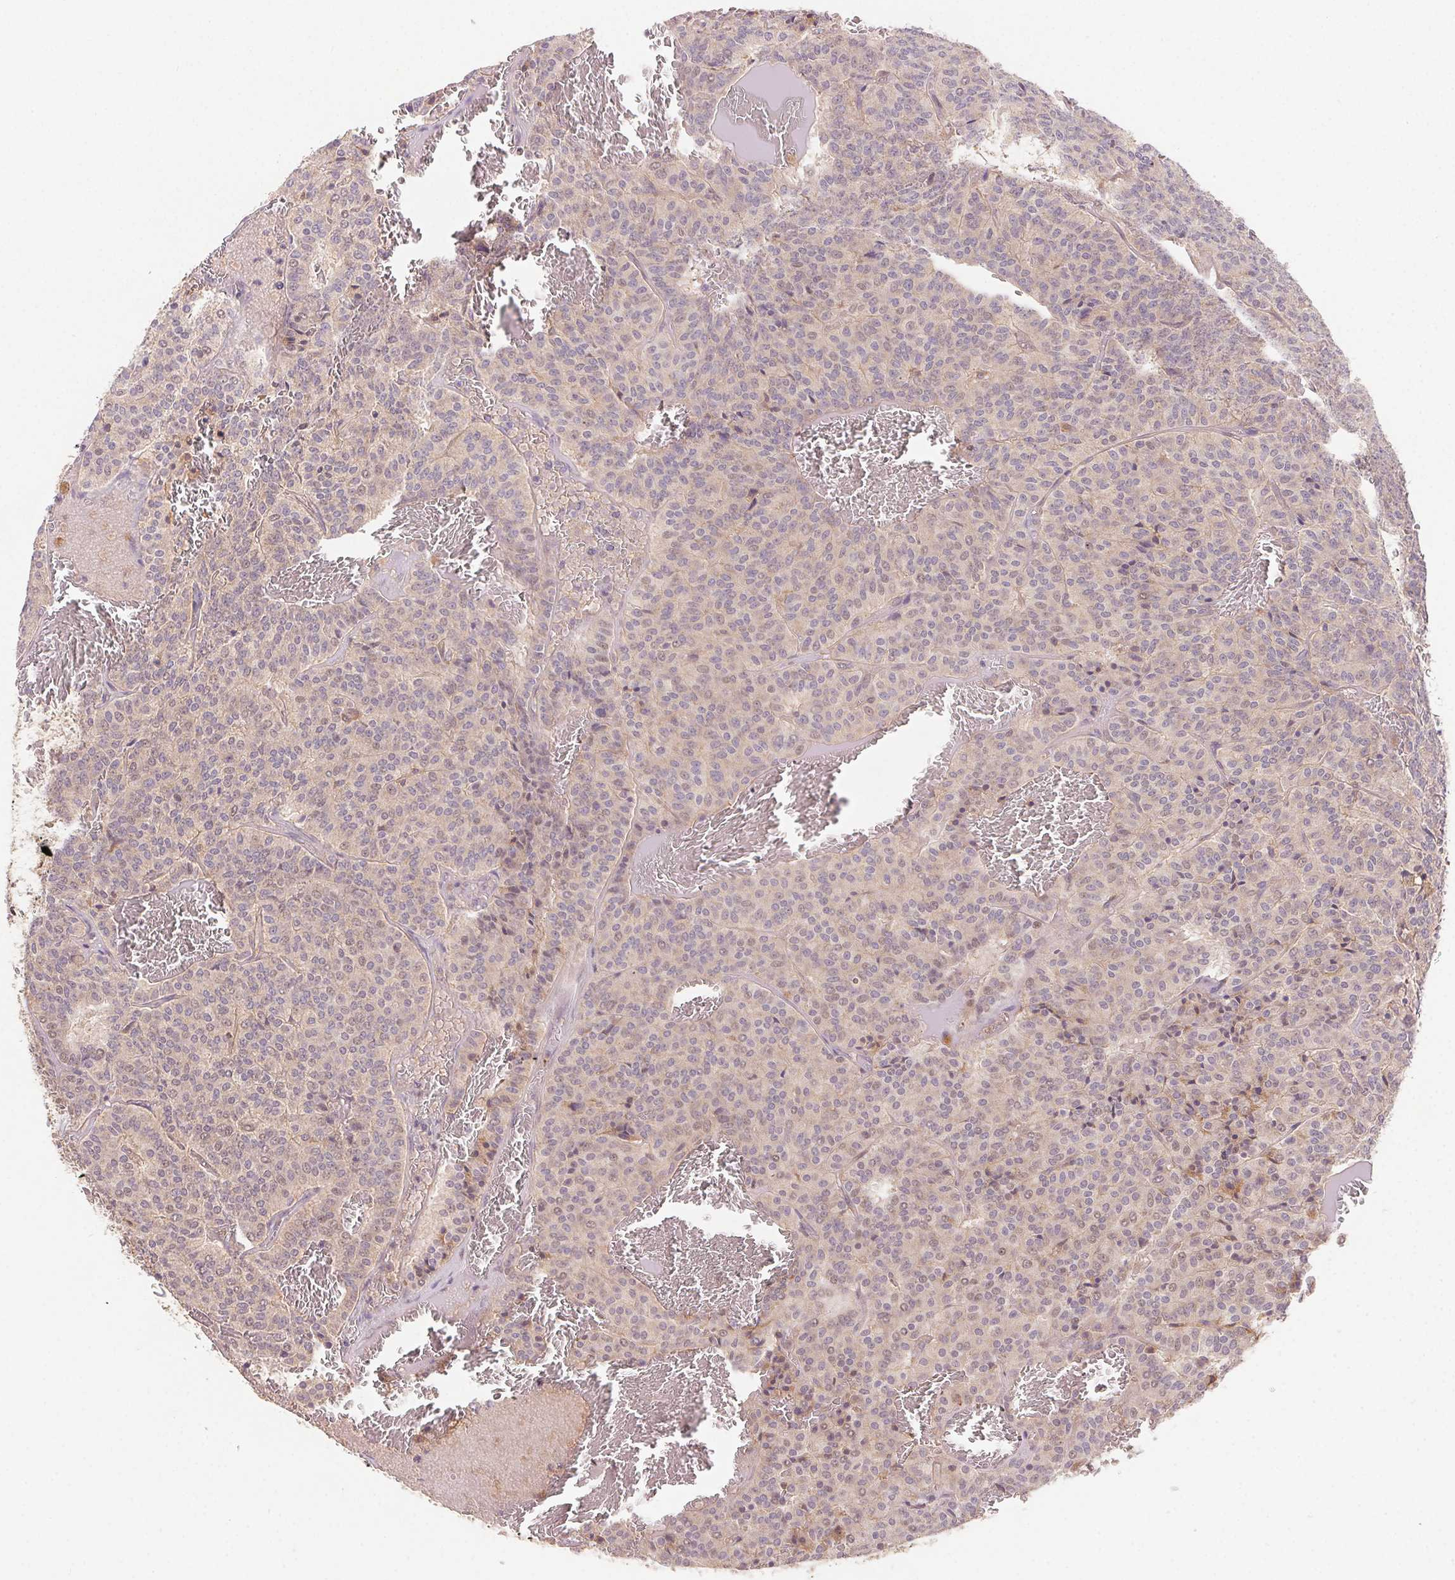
{"staining": {"intensity": "negative", "quantity": "none", "location": "none"}, "tissue": "carcinoid", "cell_type": "Tumor cells", "image_type": "cancer", "snomed": [{"axis": "morphology", "description": "Carcinoid, malignant, NOS"}, {"axis": "topography", "description": "Lung"}], "caption": "Immunohistochemistry of carcinoid demonstrates no staining in tumor cells.", "gene": "SLC52A2", "patient": {"sex": "male", "age": 70}}